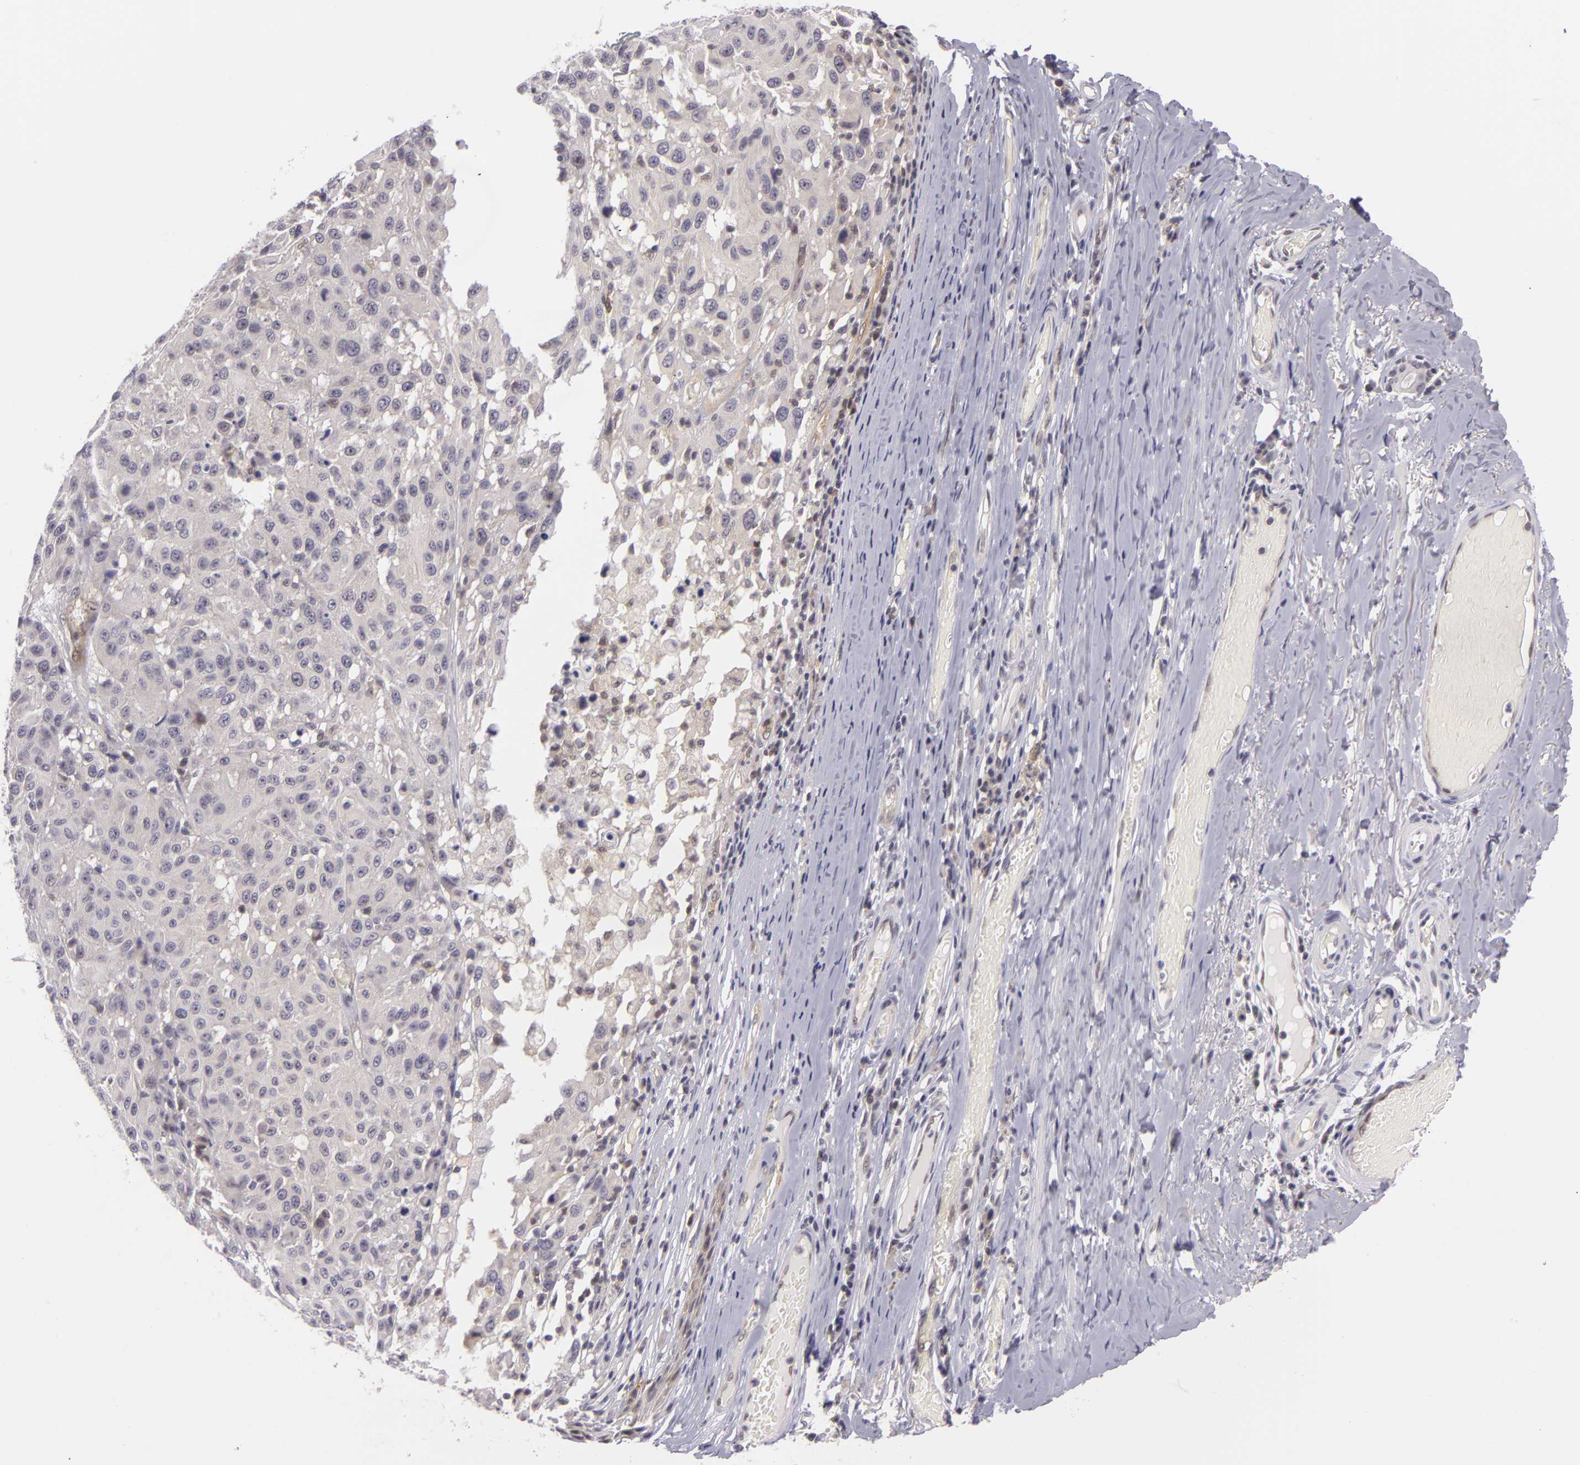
{"staining": {"intensity": "weak", "quantity": "25%-75%", "location": "cytoplasmic/membranous"}, "tissue": "melanoma", "cell_type": "Tumor cells", "image_type": "cancer", "snomed": [{"axis": "morphology", "description": "Malignant melanoma, NOS"}, {"axis": "topography", "description": "Skin"}], "caption": "DAB immunohistochemical staining of human malignant melanoma demonstrates weak cytoplasmic/membranous protein staining in approximately 25%-75% of tumor cells.", "gene": "BCL10", "patient": {"sex": "female", "age": 77}}